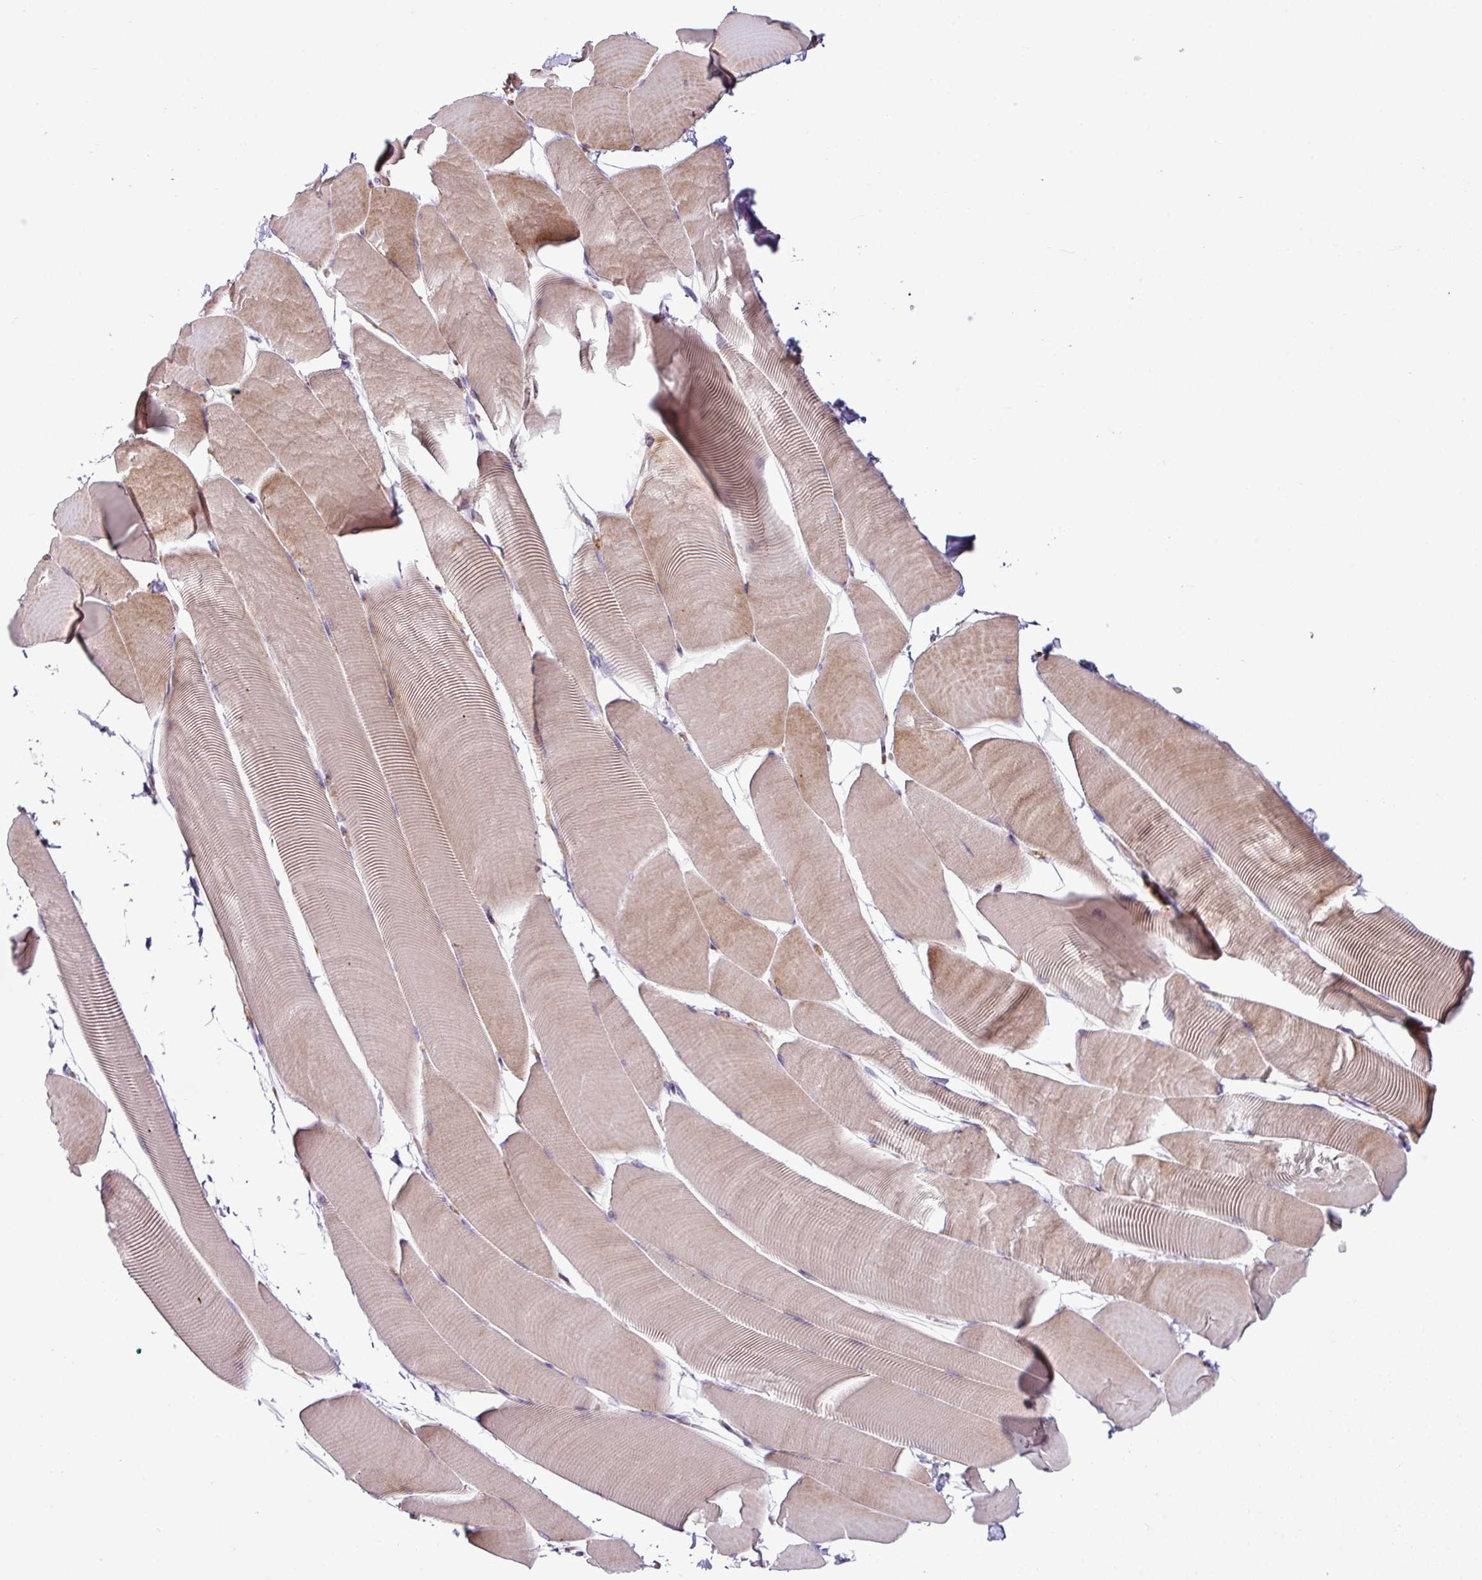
{"staining": {"intensity": "moderate", "quantity": ">75%", "location": "cytoplasmic/membranous"}, "tissue": "skeletal muscle", "cell_type": "Myocytes", "image_type": "normal", "snomed": [{"axis": "morphology", "description": "Normal tissue, NOS"}, {"axis": "topography", "description": "Skeletal muscle"}], "caption": "A micrograph of skeletal muscle stained for a protein demonstrates moderate cytoplasmic/membranous brown staining in myocytes. The staining was performed using DAB, with brown indicating positive protein expression. Nuclei are stained blue with hematoxylin.", "gene": "ZNF106", "patient": {"sex": "male", "age": 25}}